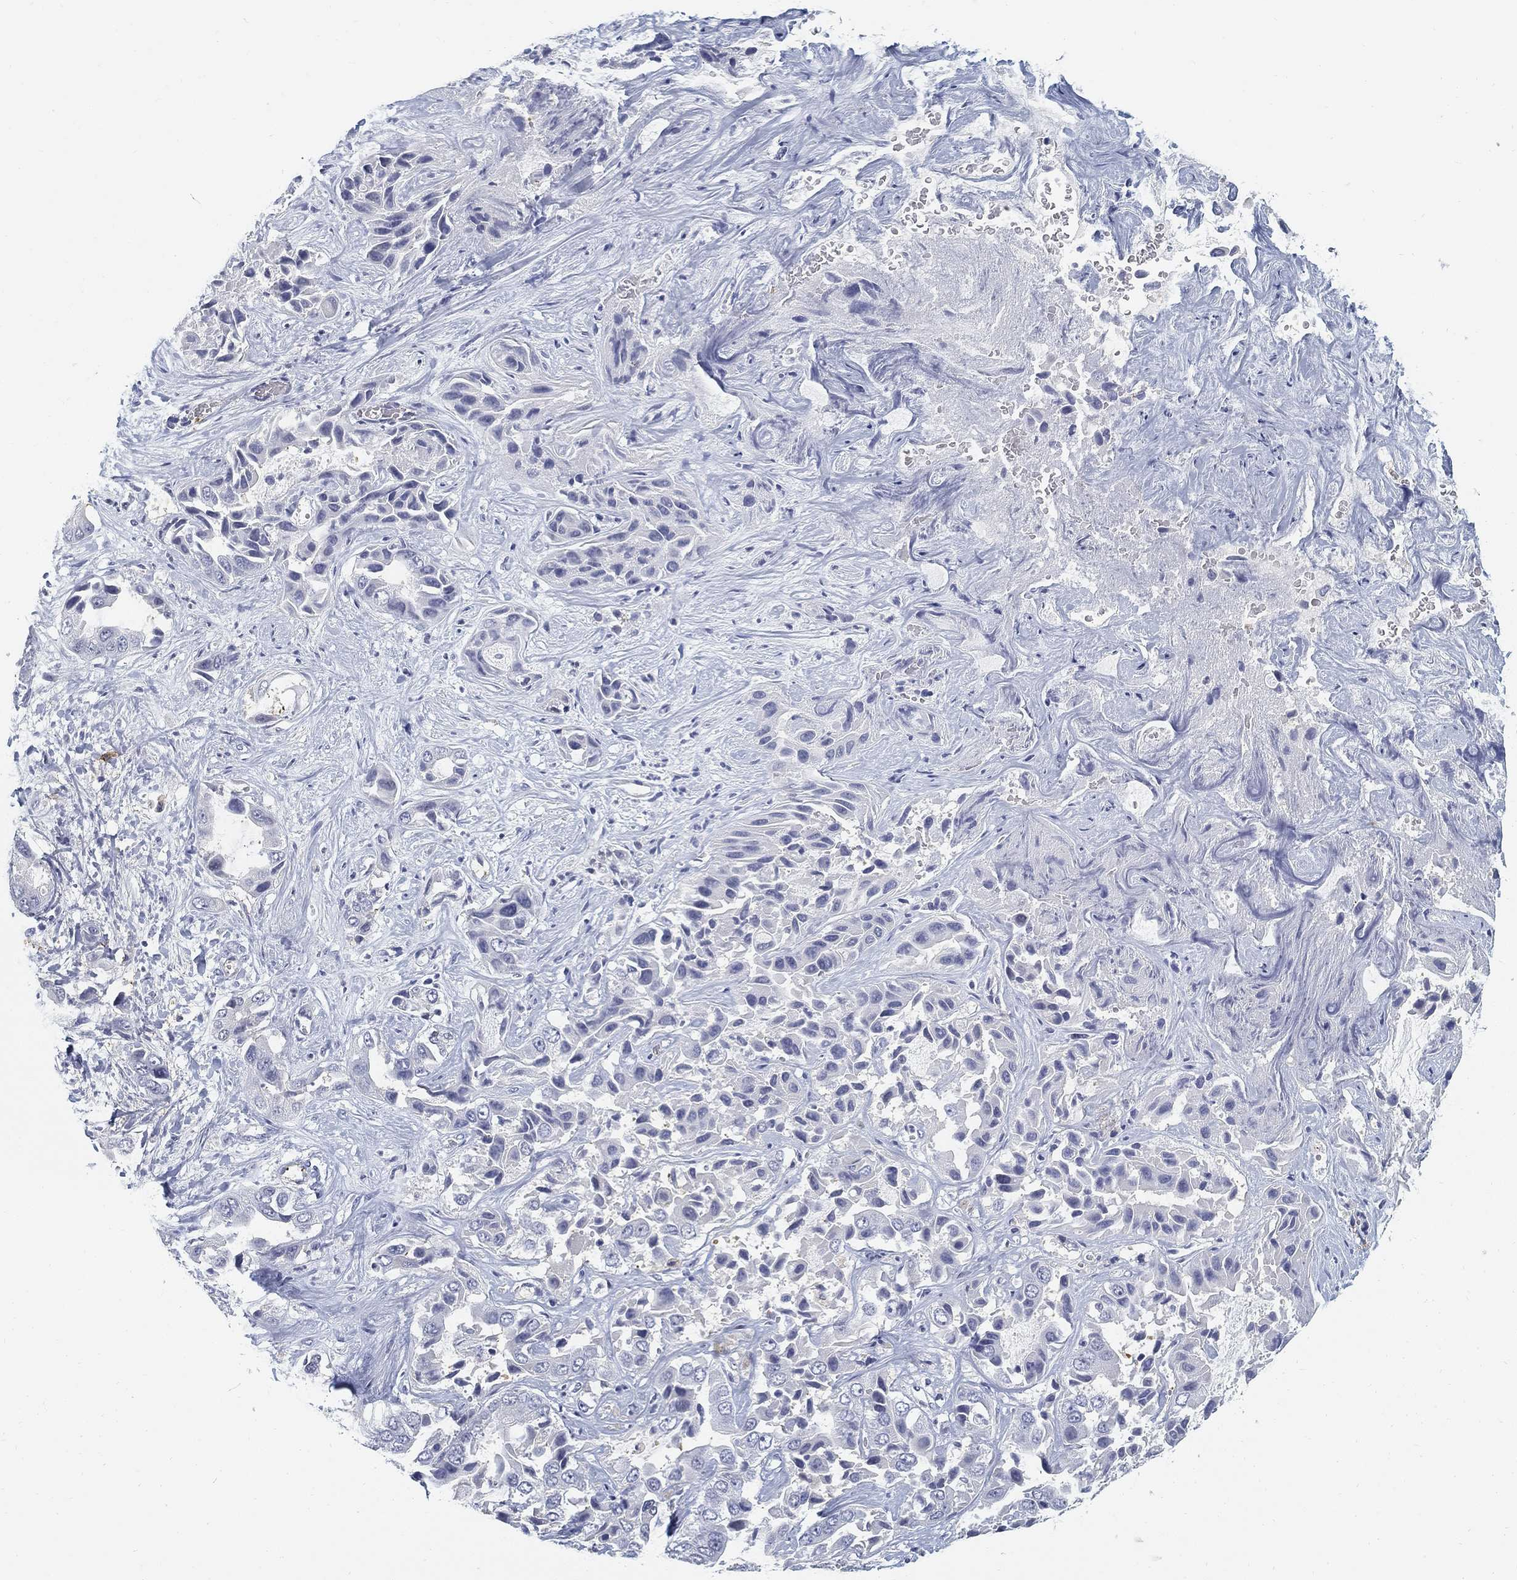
{"staining": {"intensity": "negative", "quantity": "none", "location": "none"}, "tissue": "liver cancer", "cell_type": "Tumor cells", "image_type": "cancer", "snomed": [{"axis": "morphology", "description": "Cholangiocarcinoma"}, {"axis": "topography", "description": "Liver"}], "caption": "A histopathology image of liver cancer (cholangiocarcinoma) stained for a protein displays no brown staining in tumor cells.", "gene": "SLC2A5", "patient": {"sex": "female", "age": 52}}